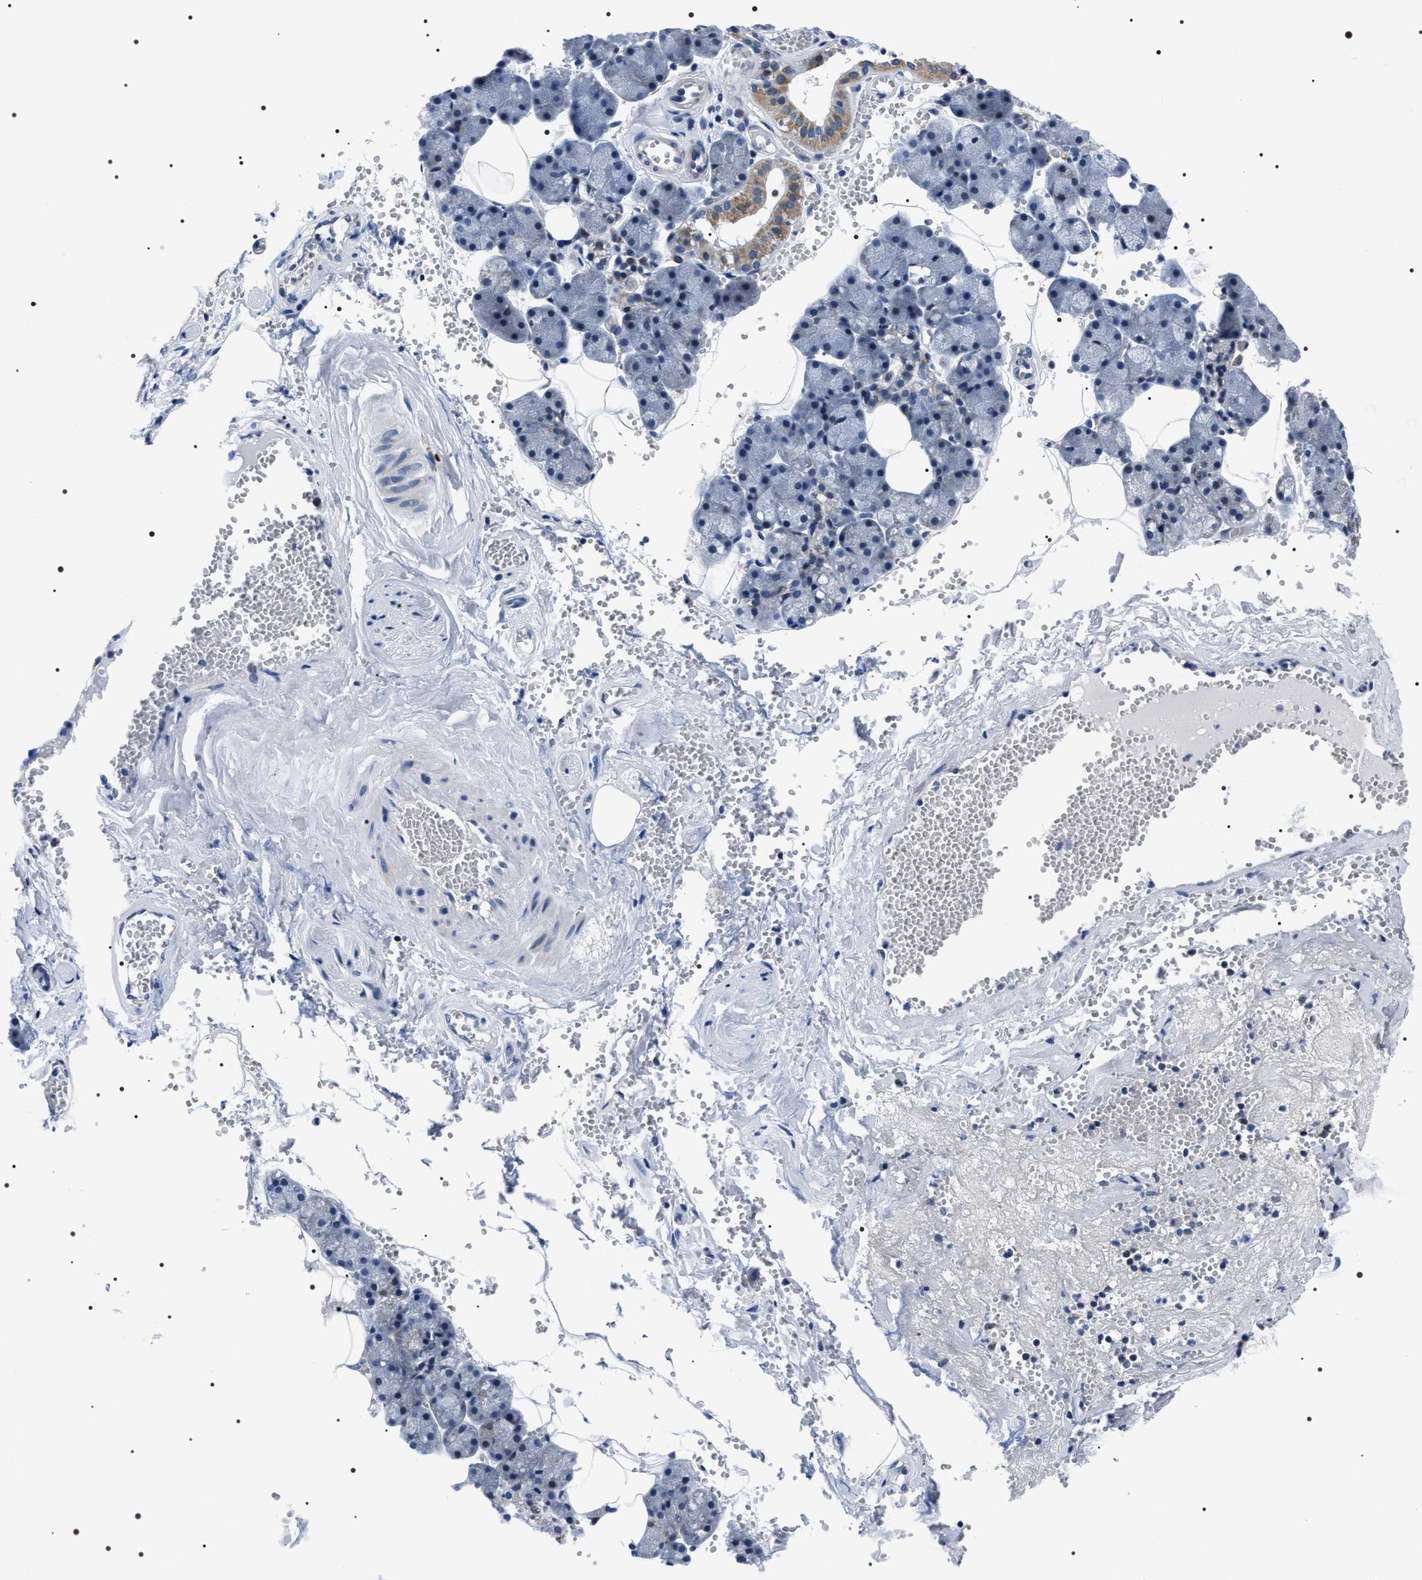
{"staining": {"intensity": "moderate", "quantity": "<25%", "location": "cytoplasmic/membranous"}, "tissue": "salivary gland", "cell_type": "Glandular cells", "image_type": "normal", "snomed": [{"axis": "morphology", "description": "Normal tissue, NOS"}, {"axis": "topography", "description": "Salivary gland"}], "caption": "Immunohistochemistry staining of normal salivary gland, which demonstrates low levels of moderate cytoplasmic/membranous positivity in about <25% of glandular cells indicating moderate cytoplasmic/membranous protein positivity. The staining was performed using DAB (3,3'-diaminobenzidine) (brown) for protein detection and nuclei were counterstained in hematoxylin (blue).", "gene": "NTMT1", "patient": {"sex": "male", "age": 62}}